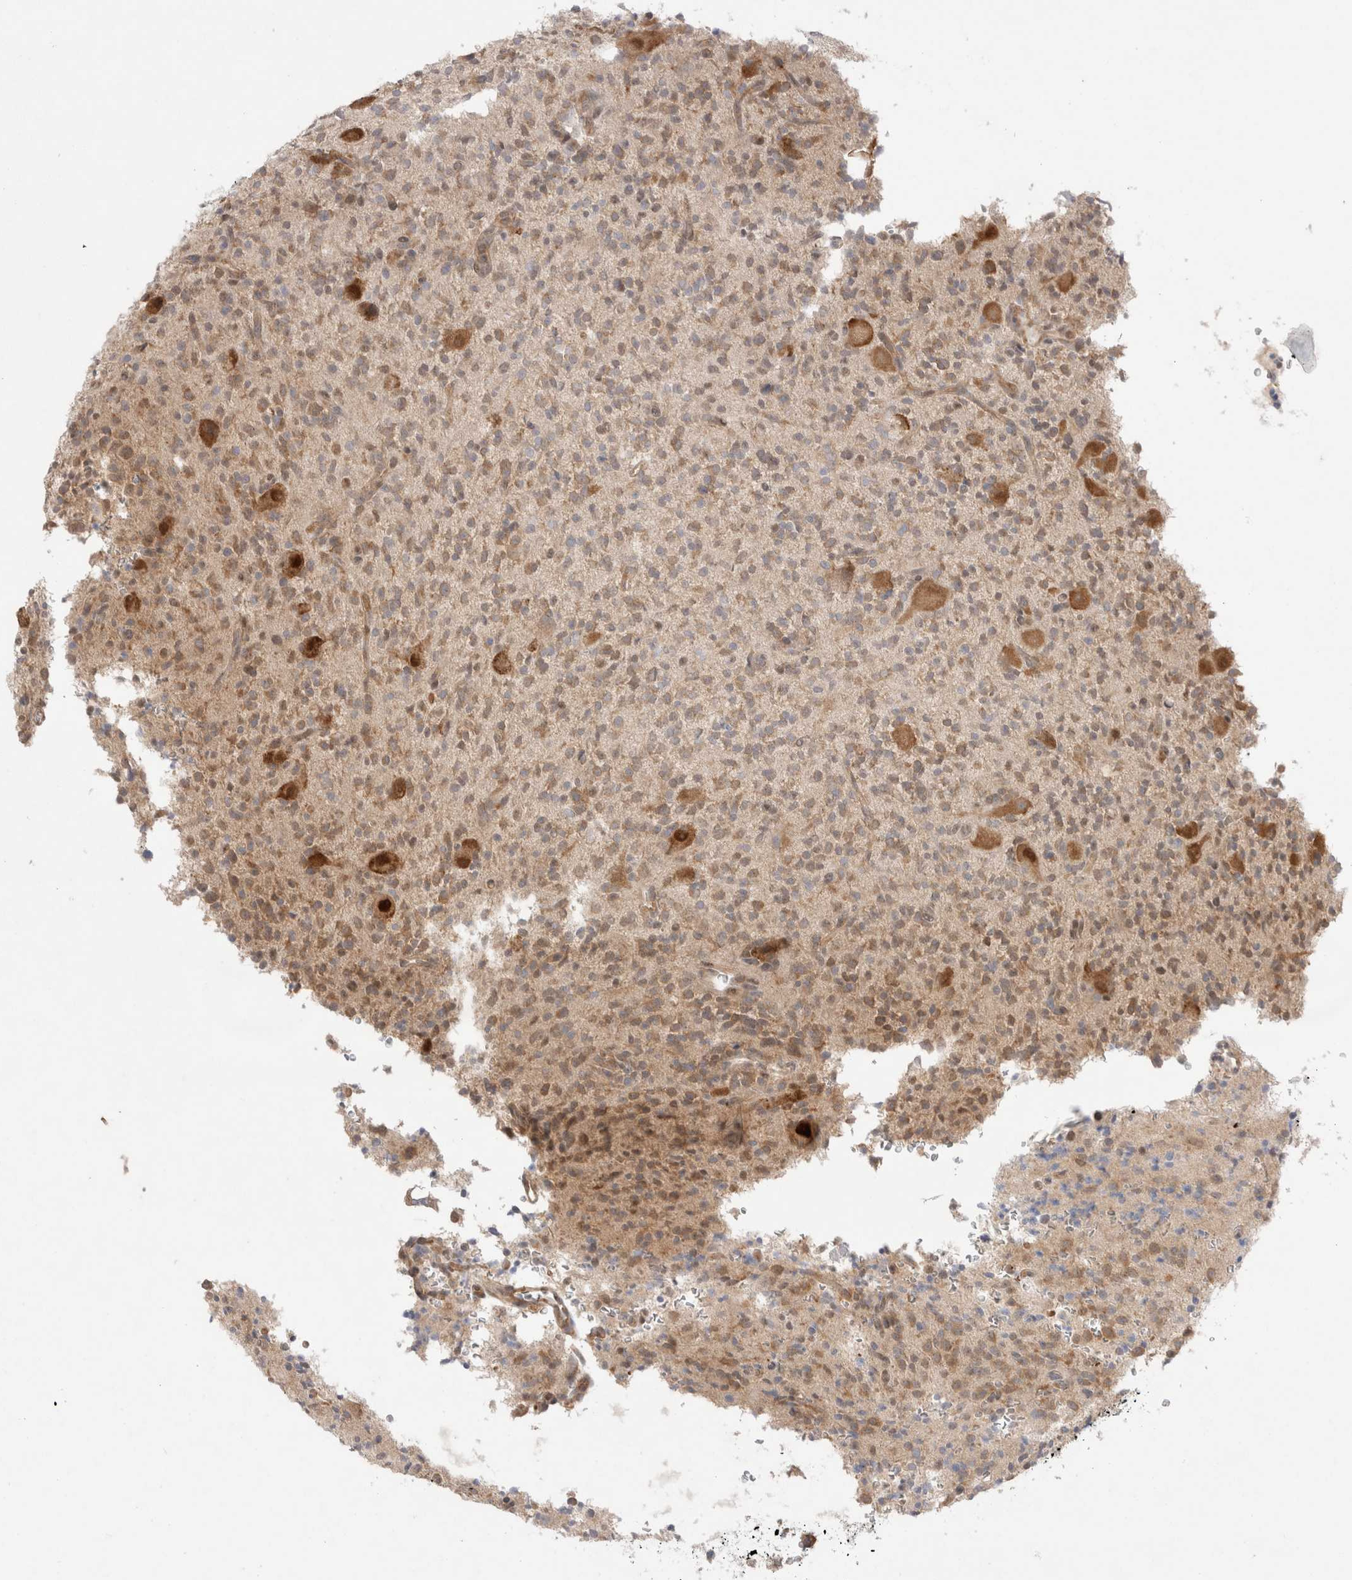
{"staining": {"intensity": "weak", "quantity": ">75%", "location": "cytoplasmic/membranous"}, "tissue": "glioma", "cell_type": "Tumor cells", "image_type": "cancer", "snomed": [{"axis": "morphology", "description": "Glioma, malignant, High grade"}, {"axis": "topography", "description": "Brain"}], "caption": "An immunohistochemistry micrograph of neoplastic tissue is shown. Protein staining in brown shows weak cytoplasmic/membranous positivity in glioma within tumor cells. (Brightfield microscopy of DAB IHC at high magnification).", "gene": "EIF3E", "patient": {"sex": "male", "age": 34}}